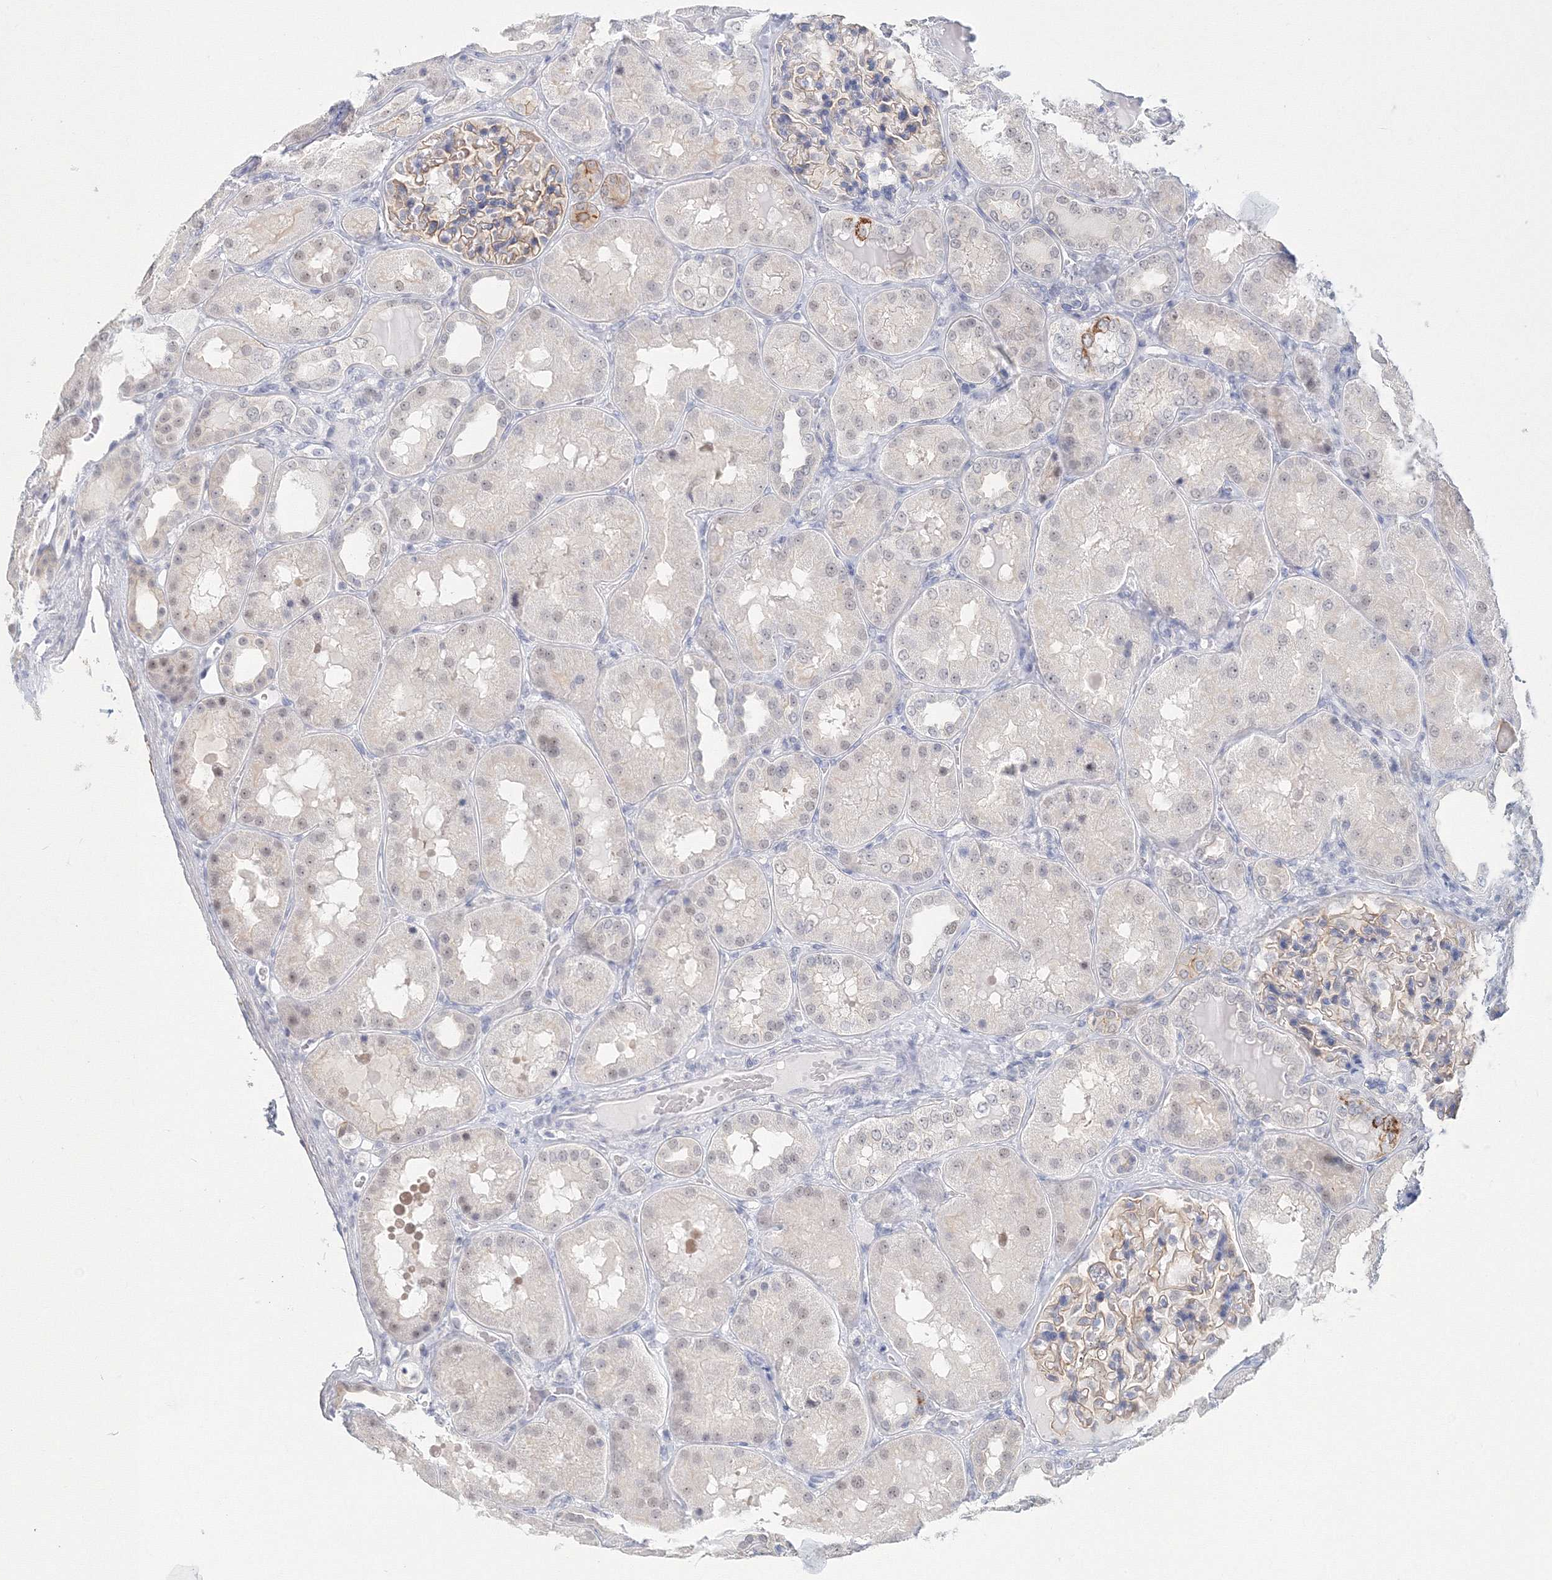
{"staining": {"intensity": "weak", "quantity": "25%-75%", "location": "cytoplasmic/membranous"}, "tissue": "kidney", "cell_type": "Cells in glomeruli", "image_type": "normal", "snomed": [{"axis": "morphology", "description": "Normal tissue, NOS"}, {"axis": "topography", "description": "Kidney"}], "caption": "A micrograph of kidney stained for a protein exhibits weak cytoplasmic/membranous brown staining in cells in glomeruli. (DAB = brown stain, brightfield microscopy at high magnification).", "gene": "VSIG1", "patient": {"sex": "female", "age": 56}}